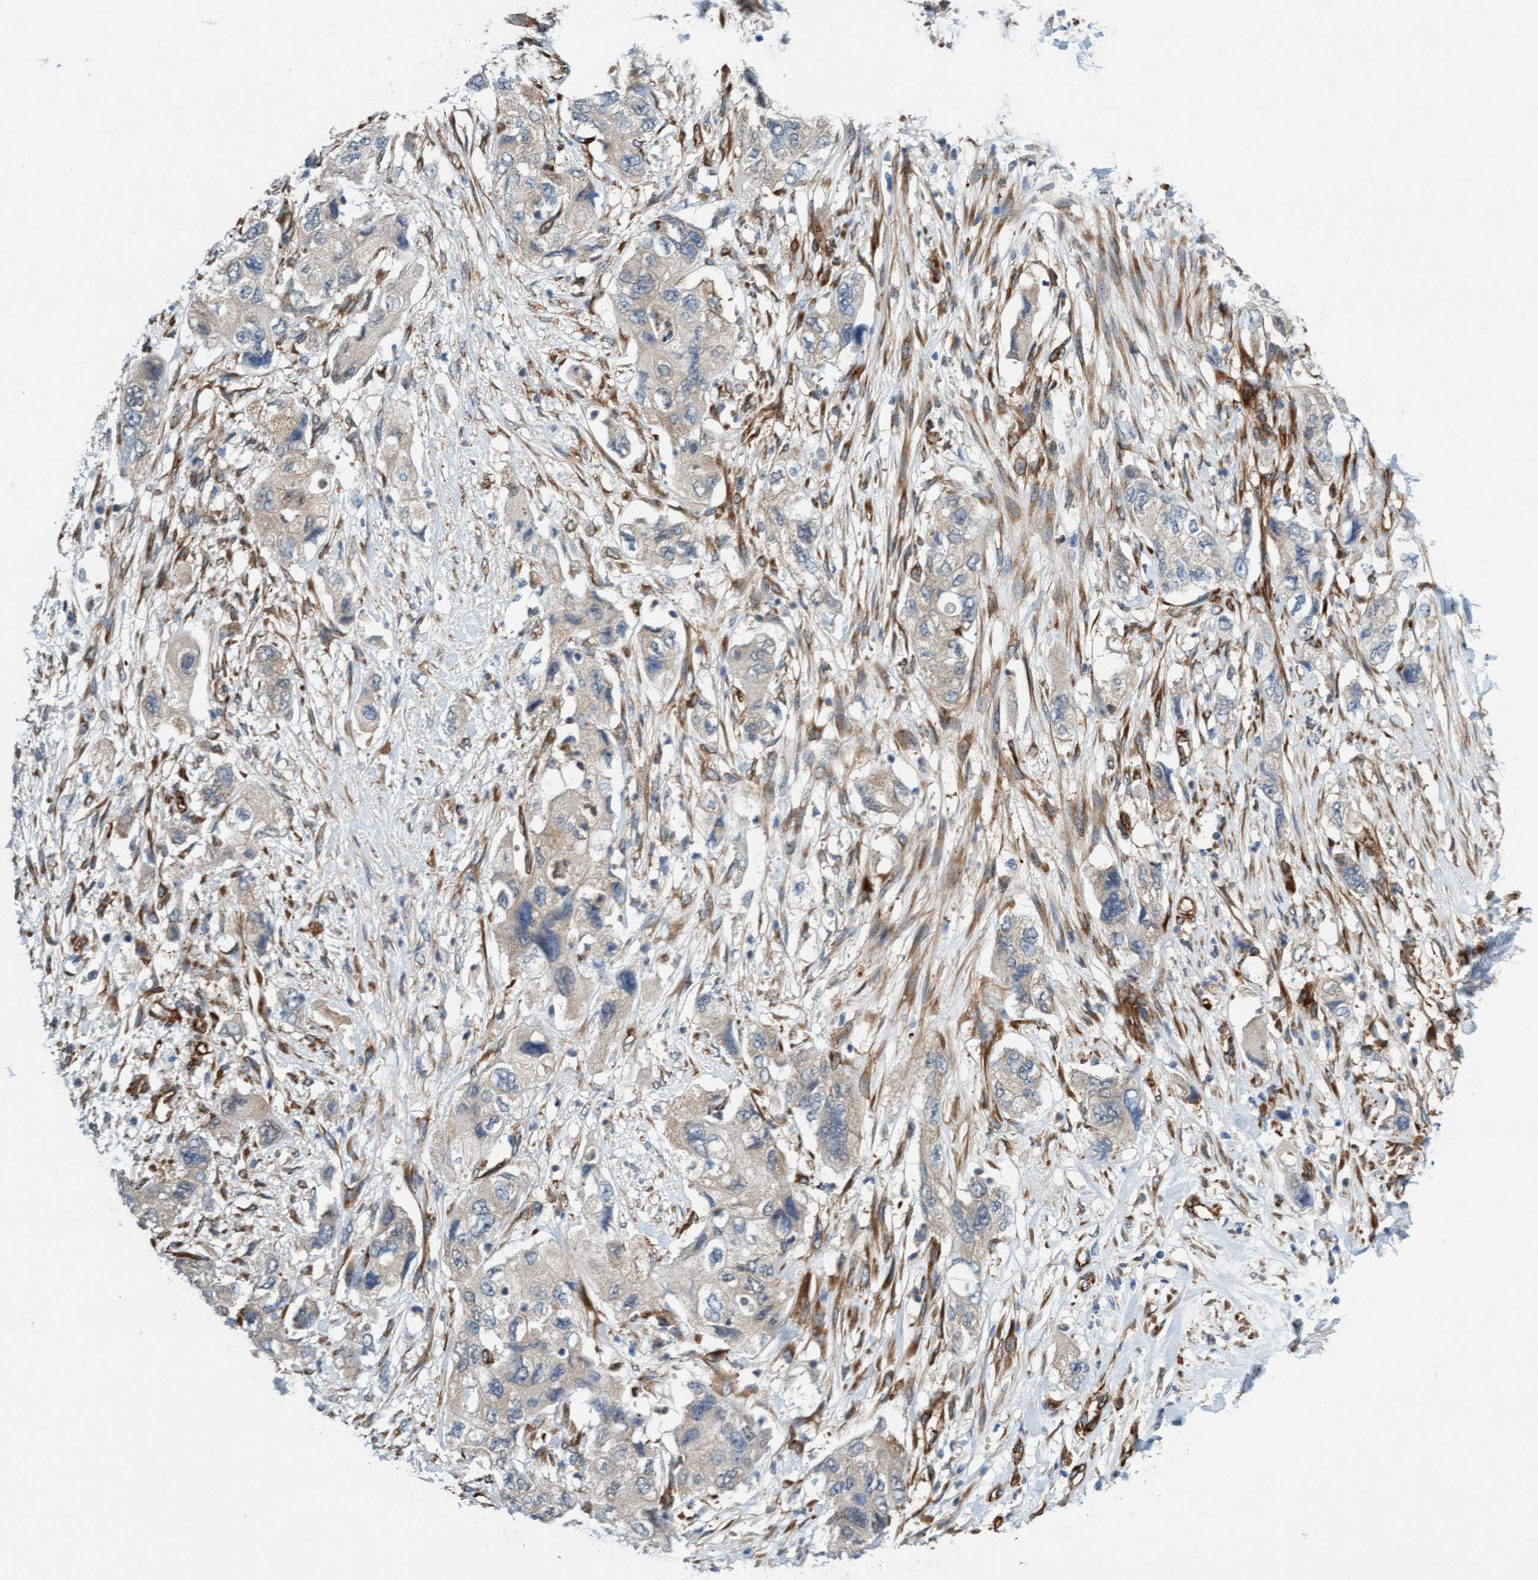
{"staining": {"intensity": "negative", "quantity": "none", "location": "none"}, "tissue": "pancreatic cancer", "cell_type": "Tumor cells", "image_type": "cancer", "snomed": [{"axis": "morphology", "description": "Adenocarcinoma, NOS"}, {"axis": "topography", "description": "Pancreas"}], "caption": "The image reveals no significant positivity in tumor cells of adenocarcinoma (pancreatic). (Stains: DAB IHC with hematoxylin counter stain, Microscopy: brightfield microscopy at high magnification).", "gene": "FMNL3", "patient": {"sex": "female", "age": 73}}